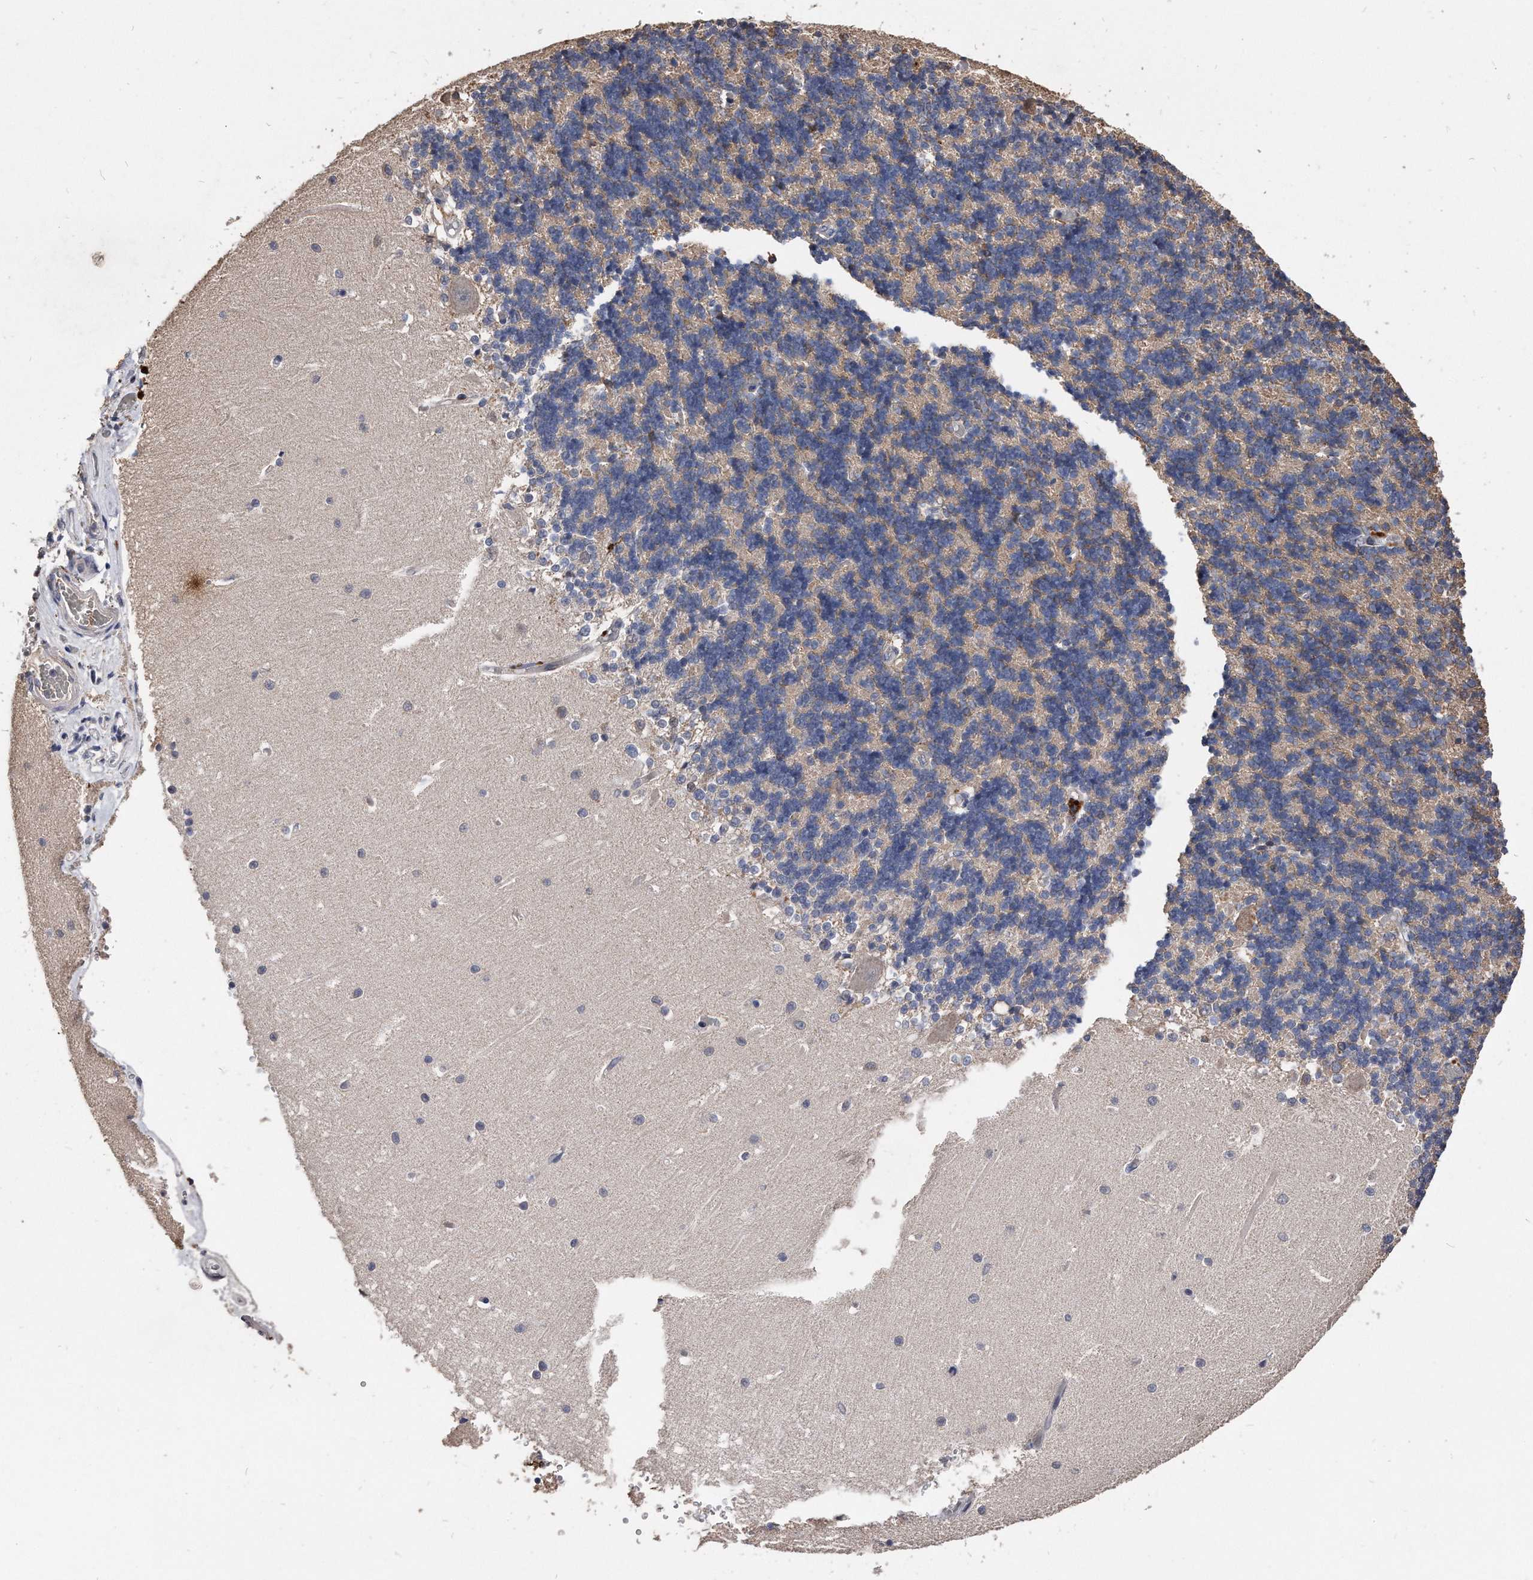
{"staining": {"intensity": "weak", "quantity": "<25%", "location": "cytoplasmic/membranous"}, "tissue": "cerebellum", "cell_type": "Cells in granular layer", "image_type": "normal", "snomed": [{"axis": "morphology", "description": "Normal tissue, NOS"}, {"axis": "topography", "description": "Cerebellum"}], "caption": "A high-resolution image shows IHC staining of unremarkable cerebellum, which exhibits no significant positivity in cells in granular layer.", "gene": "IL20RA", "patient": {"sex": "male", "age": 37}}